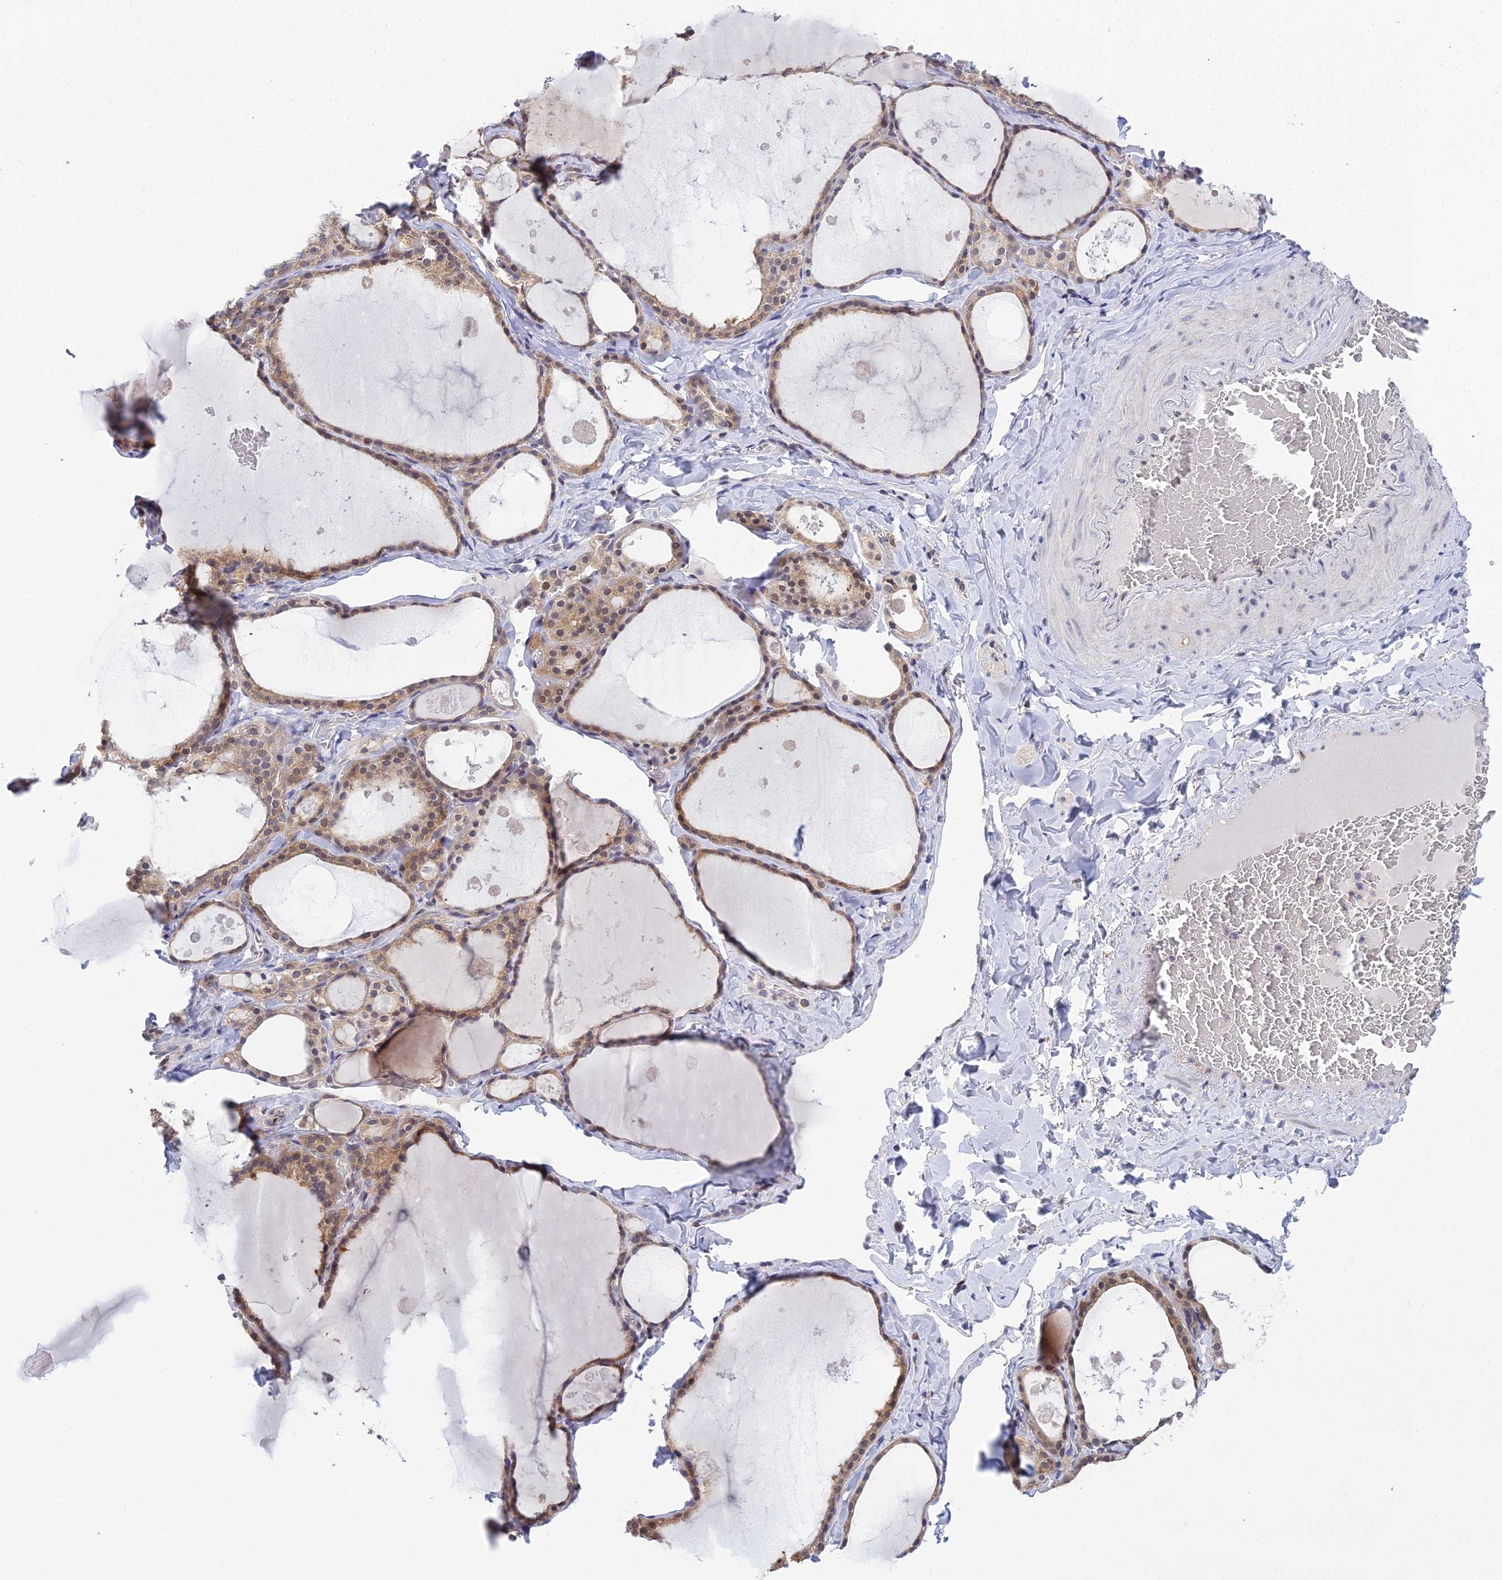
{"staining": {"intensity": "moderate", "quantity": ">75%", "location": "cytoplasmic/membranous,nuclear"}, "tissue": "thyroid gland", "cell_type": "Glandular cells", "image_type": "normal", "snomed": [{"axis": "morphology", "description": "Normal tissue, NOS"}, {"axis": "topography", "description": "Thyroid gland"}], "caption": "Glandular cells reveal medium levels of moderate cytoplasmic/membranous,nuclear expression in approximately >75% of cells in benign human thyroid gland. Nuclei are stained in blue.", "gene": "ELOA2", "patient": {"sex": "male", "age": 56}}